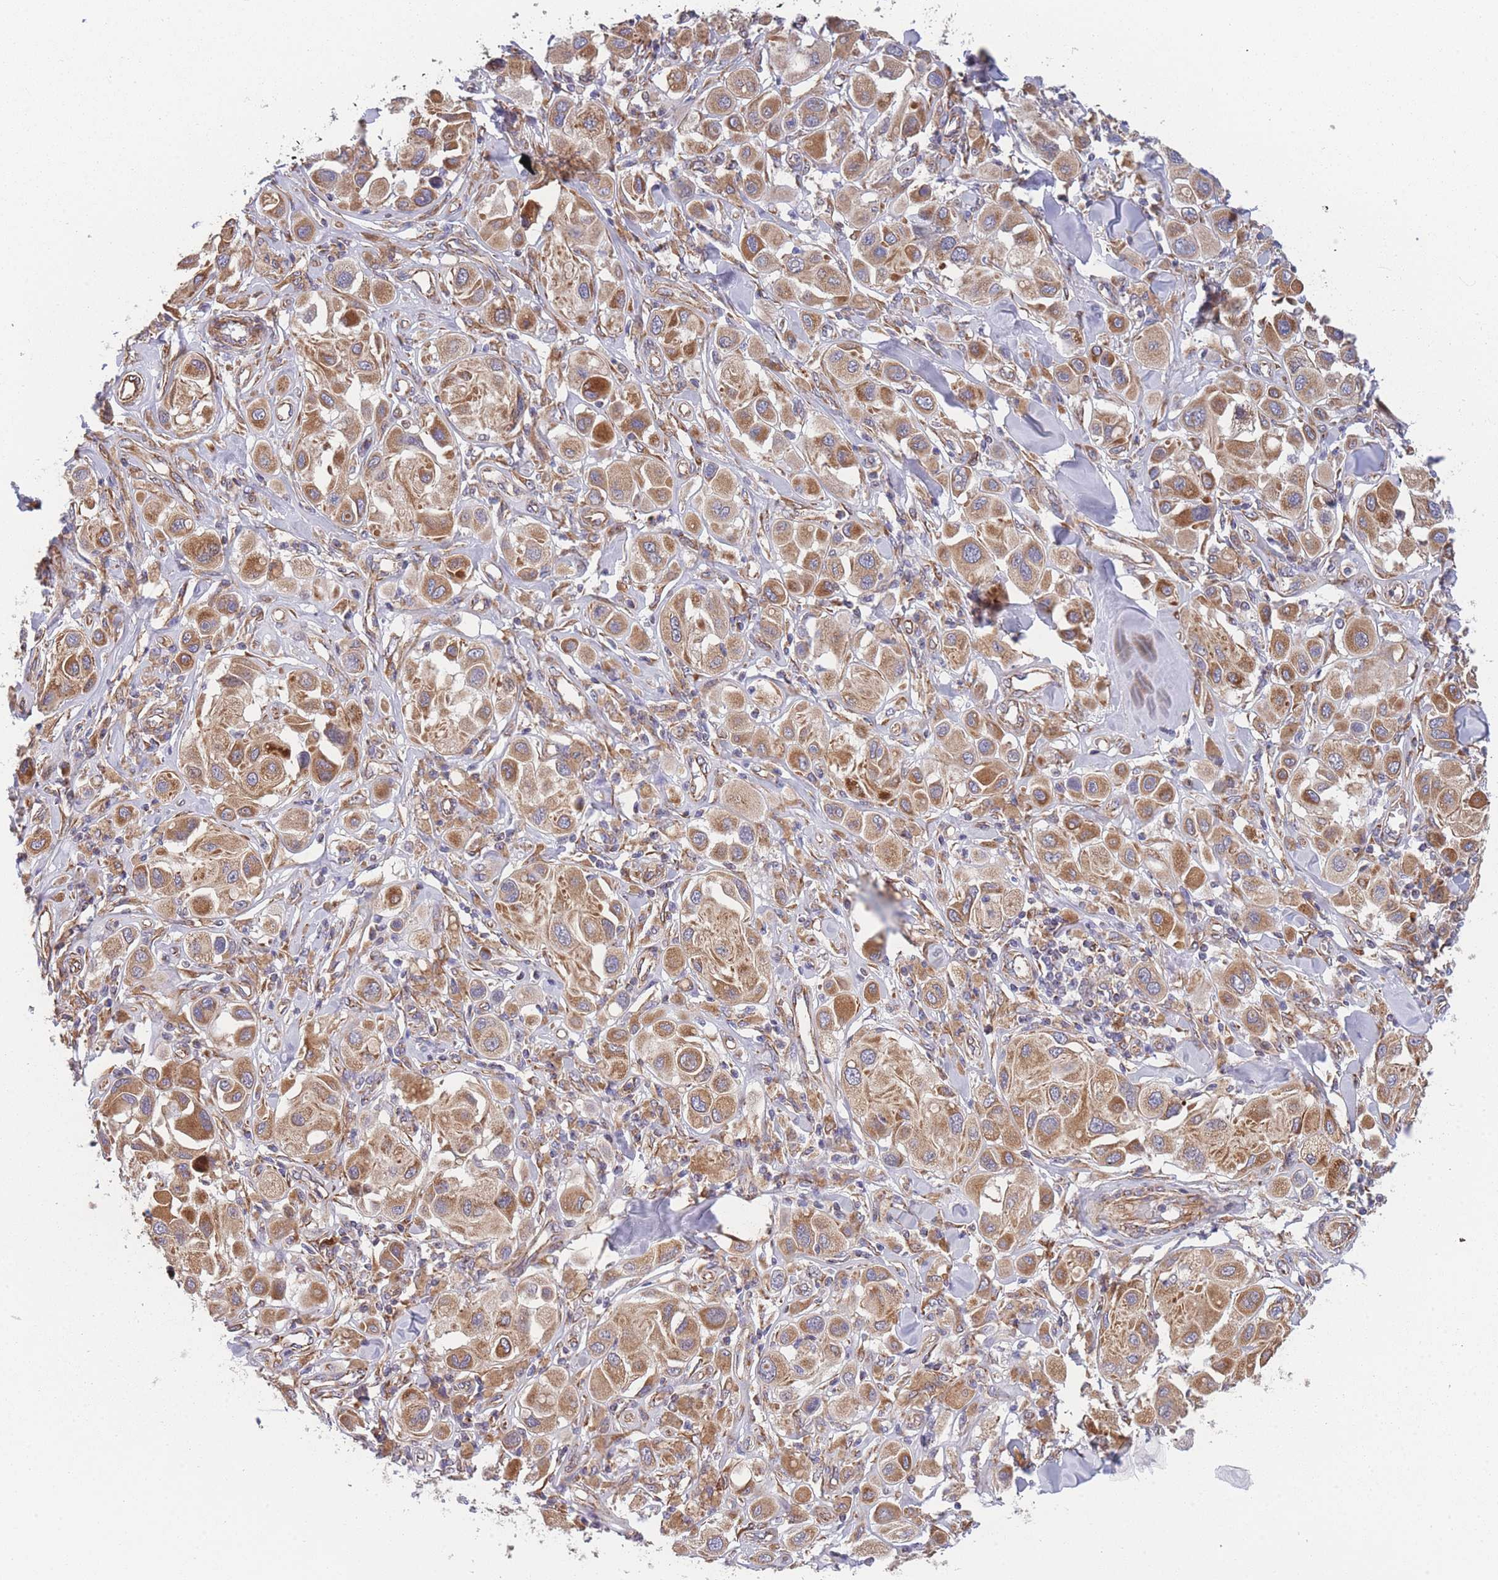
{"staining": {"intensity": "moderate", "quantity": ">75%", "location": "cytoplasmic/membranous"}, "tissue": "melanoma", "cell_type": "Tumor cells", "image_type": "cancer", "snomed": [{"axis": "morphology", "description": "Malignant melanoma, Metastatic site"}, {"axis": "topography", "description": "Skin"}], "caption": "Immunohistochemistry (IHC) micrograph of neoplastic tissue: malignant melanoma (metastatic site) stained using IHC exhibits medium levels of moderate protein expression localized specifically in the cytoplasmic/membranous of tumor cells, appearing as a cytoplasmic/membranous brown color.", "gene": "MTRES1", "patient": {"sex": "male", "age": 41}}